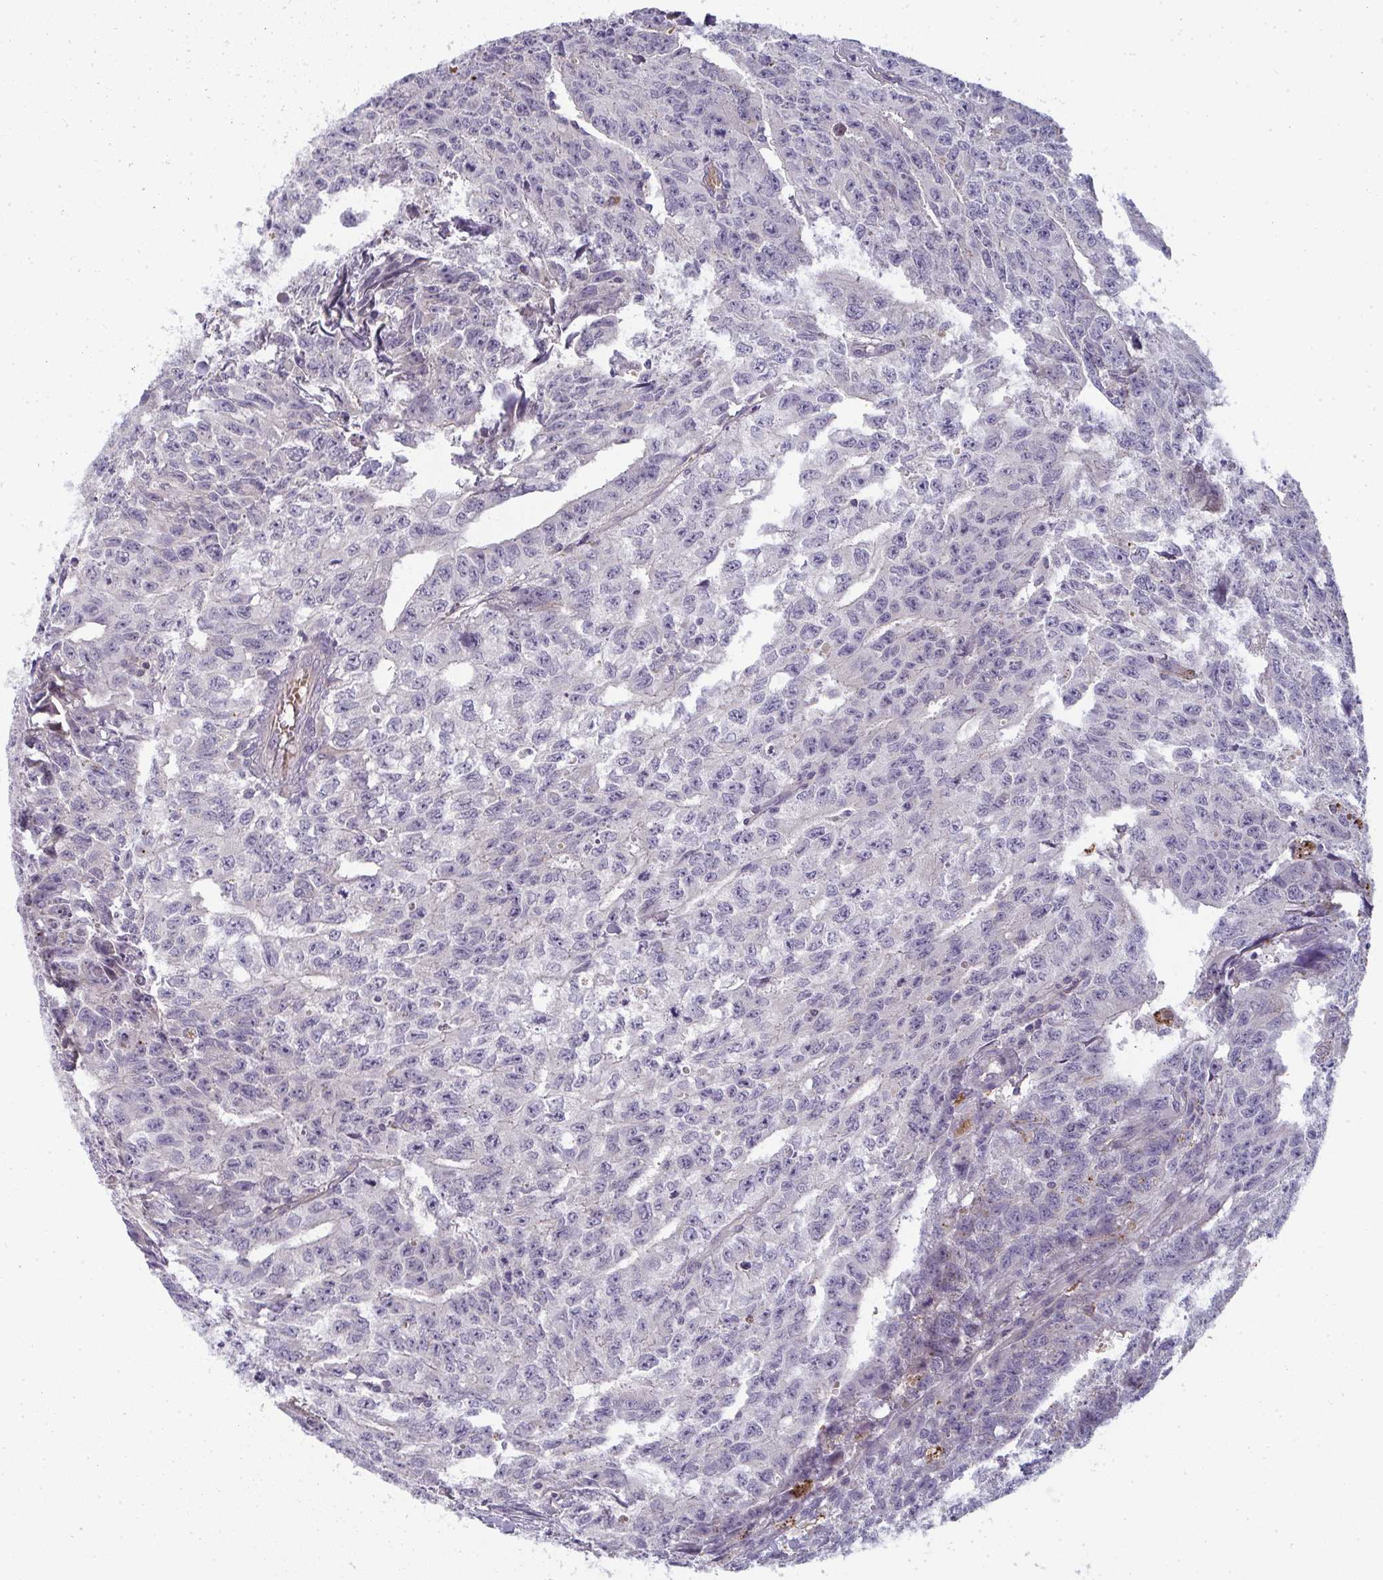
{"staining": {"intensity": "negative", "quantity": "none", "location": "none"}, "tissue": "testis cancer", "cell_type": "Tumor cells", "image_type": "cancer", "snomed": [{"axis": "morphology", "description": "Carcinoma, Embryonal, NOS"}, {"axis": "morphology", "description": "Teratoma, malignant, NOS"}, {"axis": "topography", "description": "Testis"}], "caption": "Testis teratoma (malignant) stained for a protein using IHC displays no staining tumor cells.", "gene": "SHB", "patient": {"sex": "male", "age": 24}}